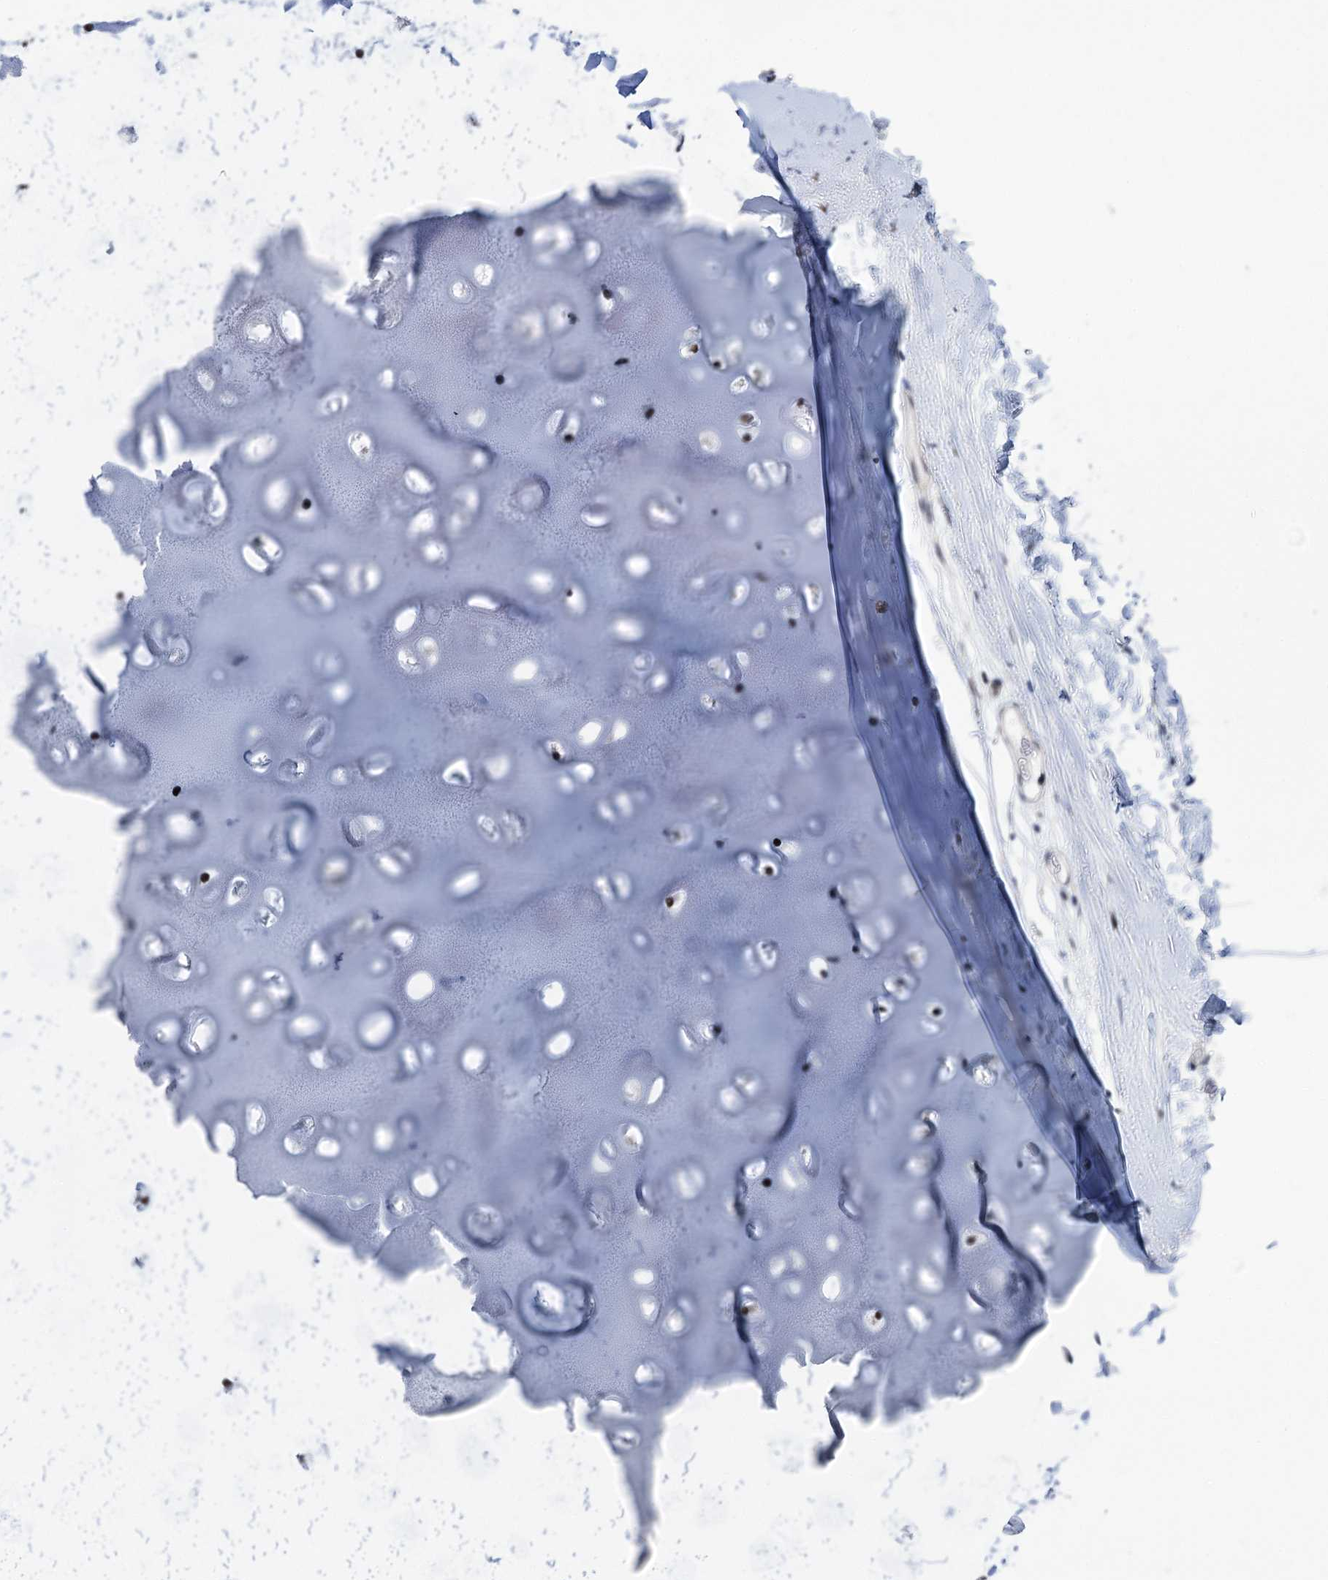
{"staining": {"intensity": "strong", "quantity": ">75%", "location": "nuclear"}, "tissue": "adipose tissue", "cell_type": "Adipocytes", "image_type": "normal", "snomed": [{"axis": "morphology", "description": "Normal tissue, NOS"}, {"axis": "topography", "description": "Lymph node"}, {"axis": "topography", "description": "Bronchus"}], "caption": "Protein analysis of benign adipose tissue demonstrates strong nuclear positivity in about >75% of adipocytes.", "gene": "MORN3", "patient": {"sex": "male", "age": 63}}